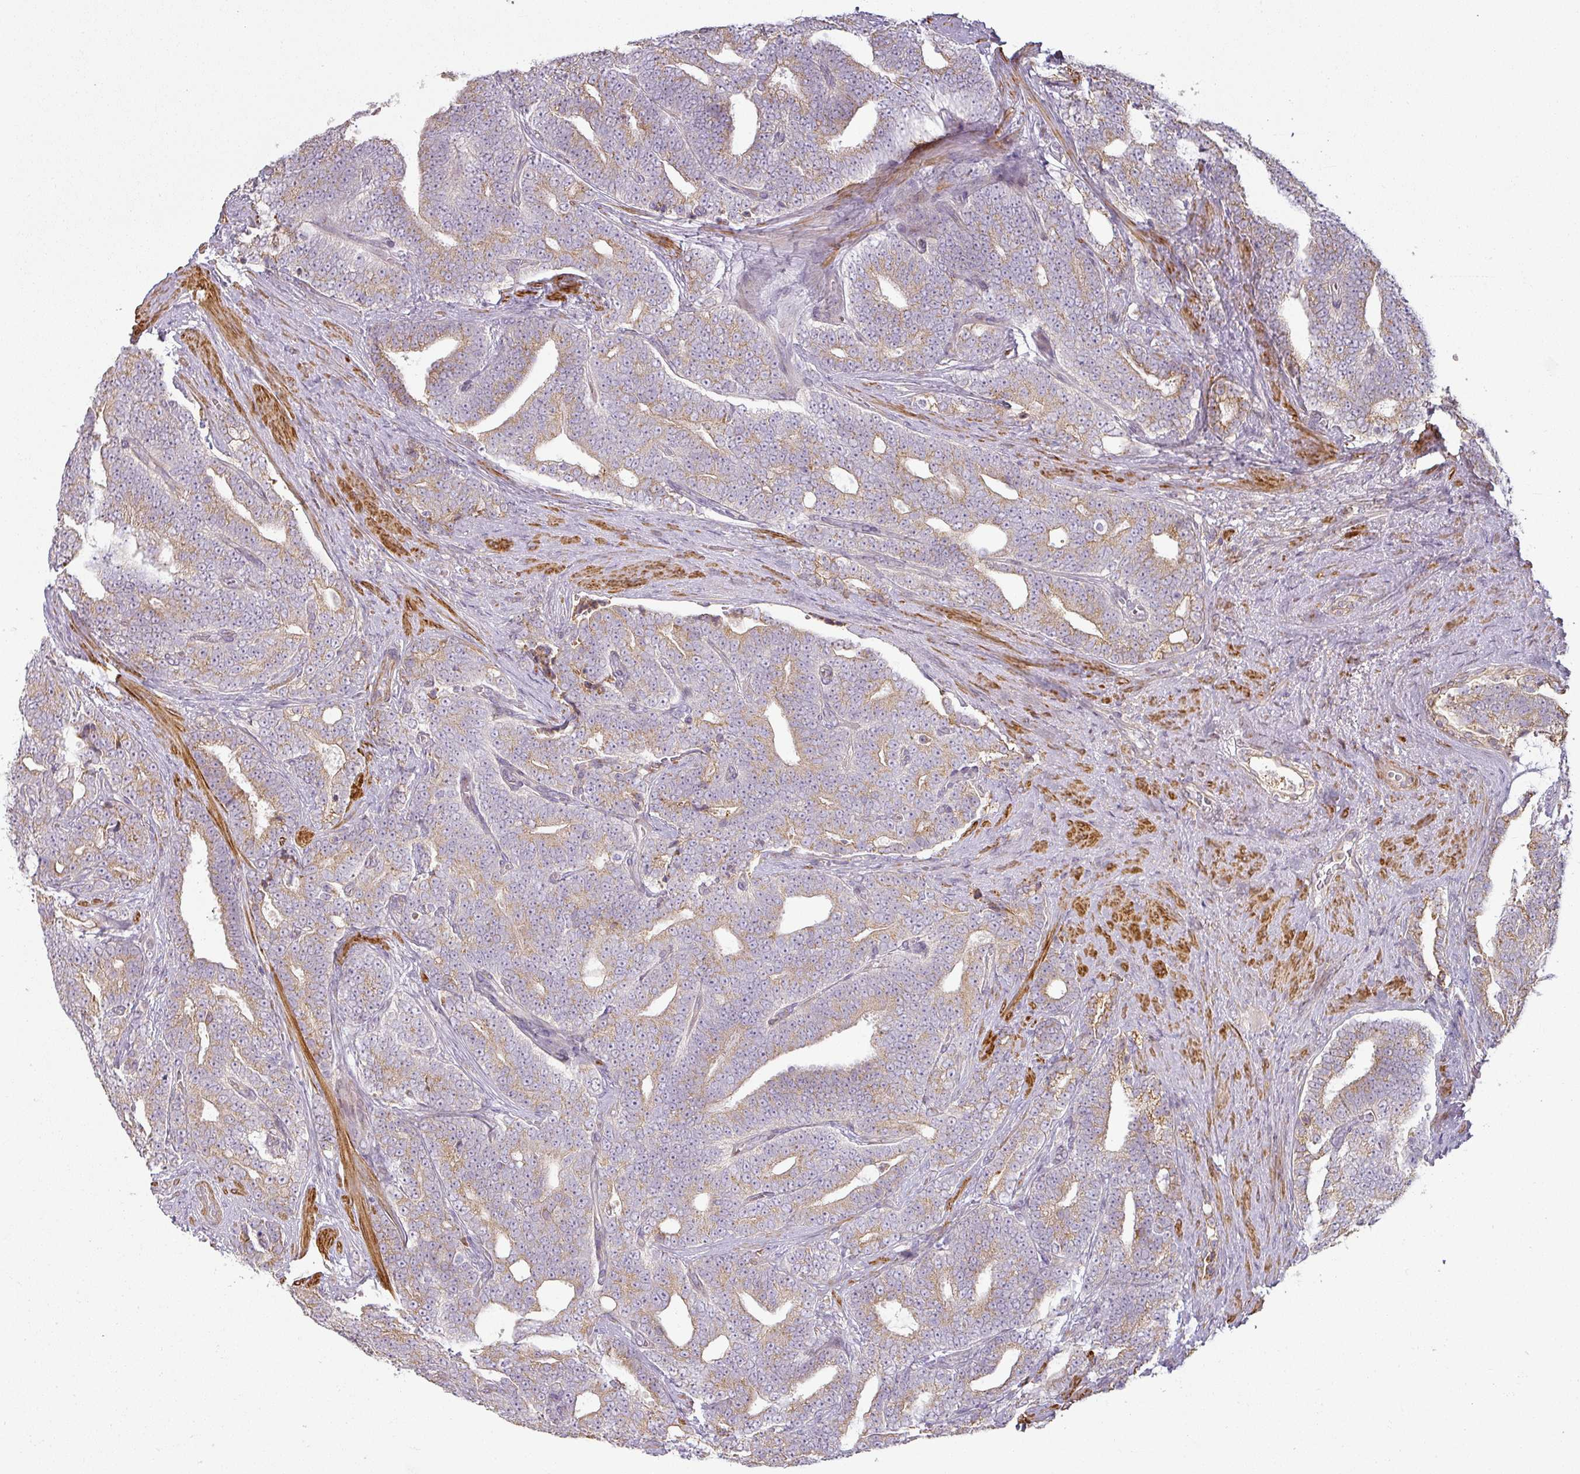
{"staining": {"intensity": "weak", "quantity": ">75%", "location": "cytoplasmic/membranous"}, "tissue": "prostate cancer", "cell_type": "Tumor cells", "image_type": "cancer", "snomed": [{"axis": "morphology", "description": "Adenocarcinoma, High grade"}, {"axis": "topography", "description": "Prostate and seminal vesicle, NOS"}], "caption": "Prostate cancer stained with a protein marker shows weak staining in tumor cells.", "gene": "CCDC144A", "patient": {"sex": "male", "age": 67}}